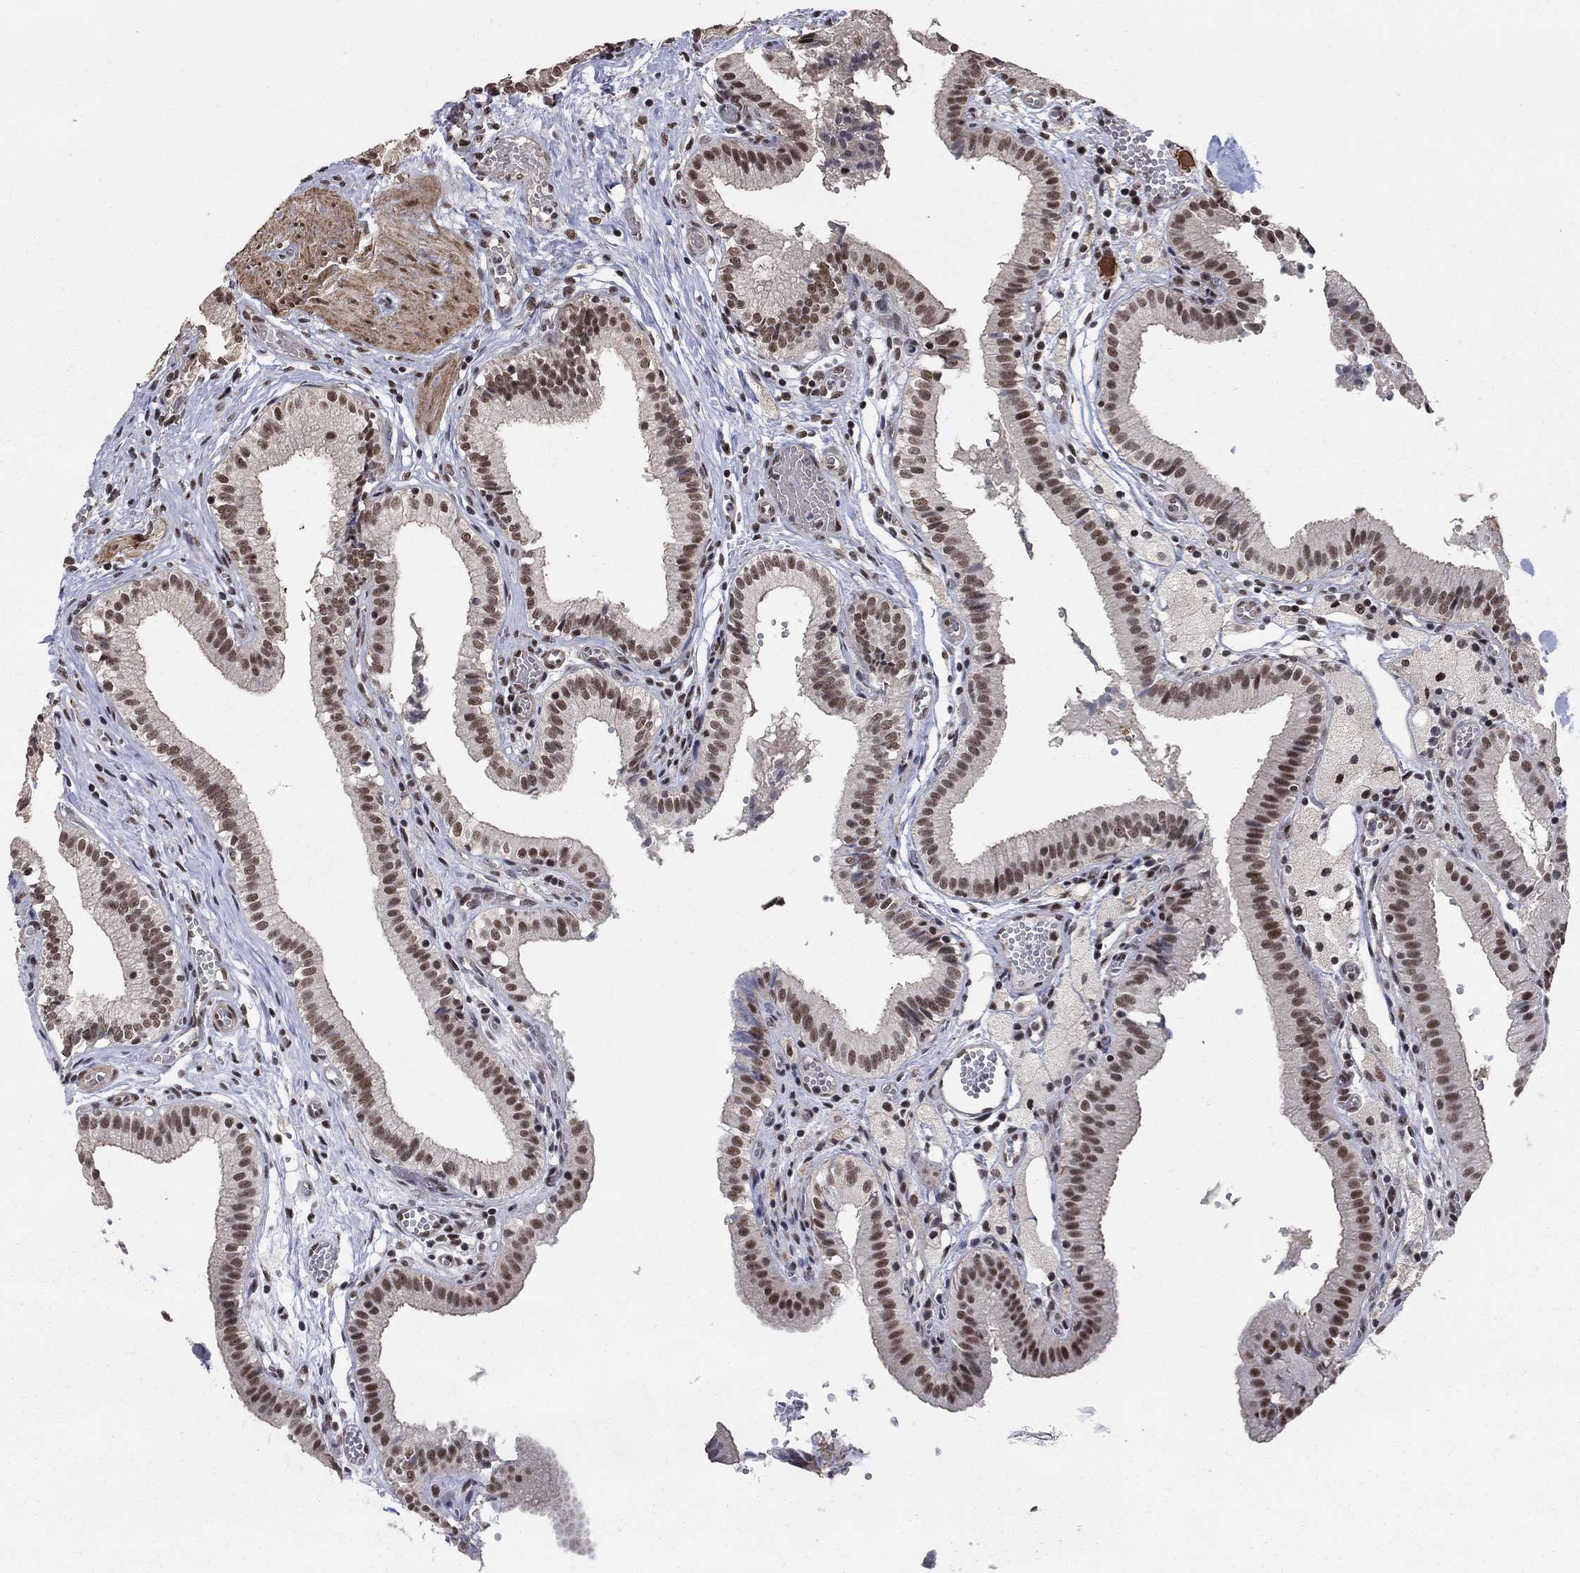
{"staining": {"intensity": "moderate", "quantity": ">75%", "location": "nuclear"}, "tissue": "gallbladder", "cell_type": "Glandular cells", "image_type": "normal", "snomed": [{"axis": "morphology", "description": "Normal tissue, NOS"}, {"axis": "topography", "description": "Gallbladder"}], "caption": "The micrograph shows a brown stain indicating the presence of a protein in the nuclear of glandular cells in gallbladder.", "gene": "PNISR", "patient": {"sex": "female", "age": 24}}